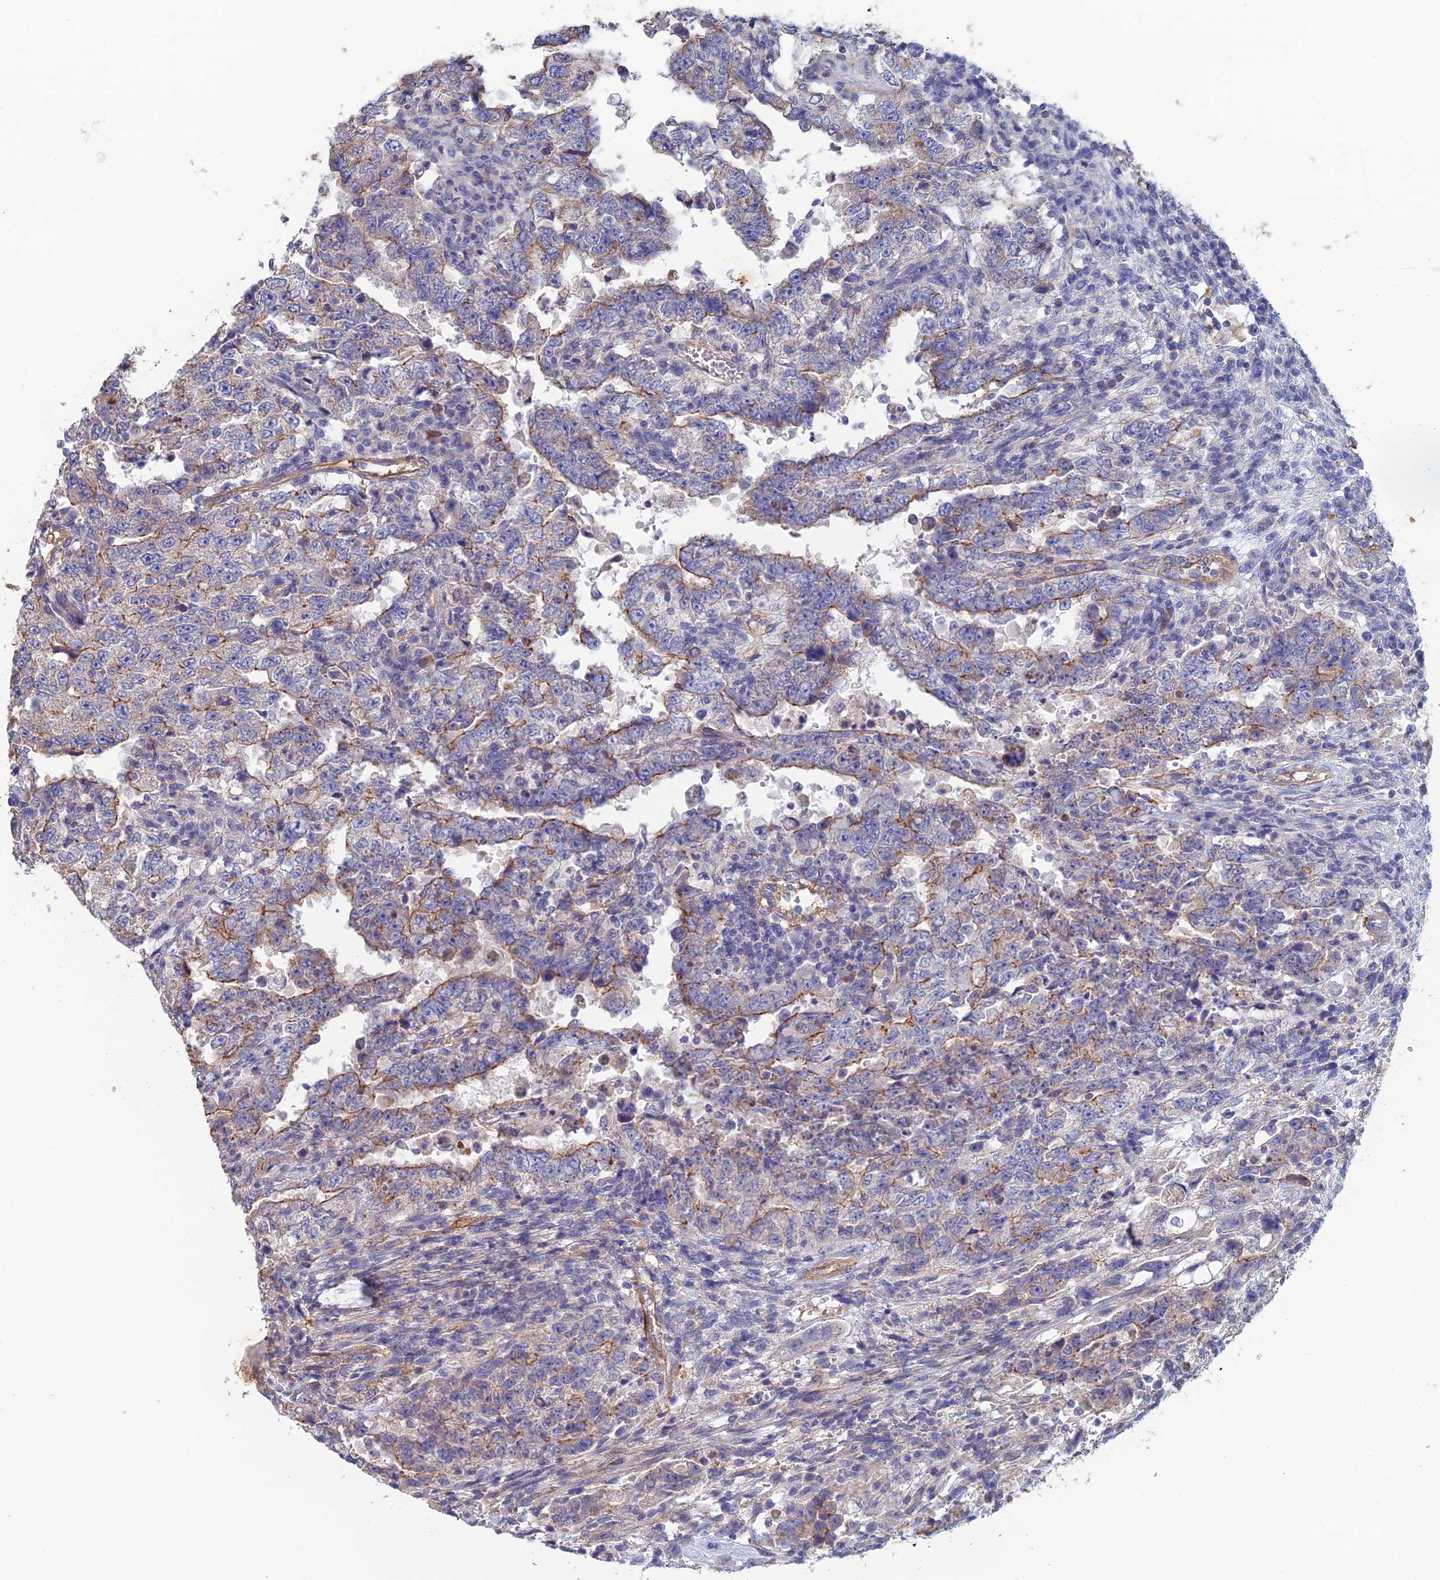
{"staining": {"intensity": "moderate", "quantity": "<25%", "location": "cytoplasmic/membranous"}, "tissue": "testis cancer", "cell_type": "Tumor cells", "image_type": "cancer", "snomed": [{"axis": "morphology", "description": "Carcinoma, Embryonal, NOS"}, {"axis": "topography", "description": "Testis"}], "caption": "Human testis cancer (embryonal carcinoma) stained with a protein marker displays moderate staining in tumor cells.", "gene": "PCDHA5", "patient": {"sex": "male", "age": 26}}